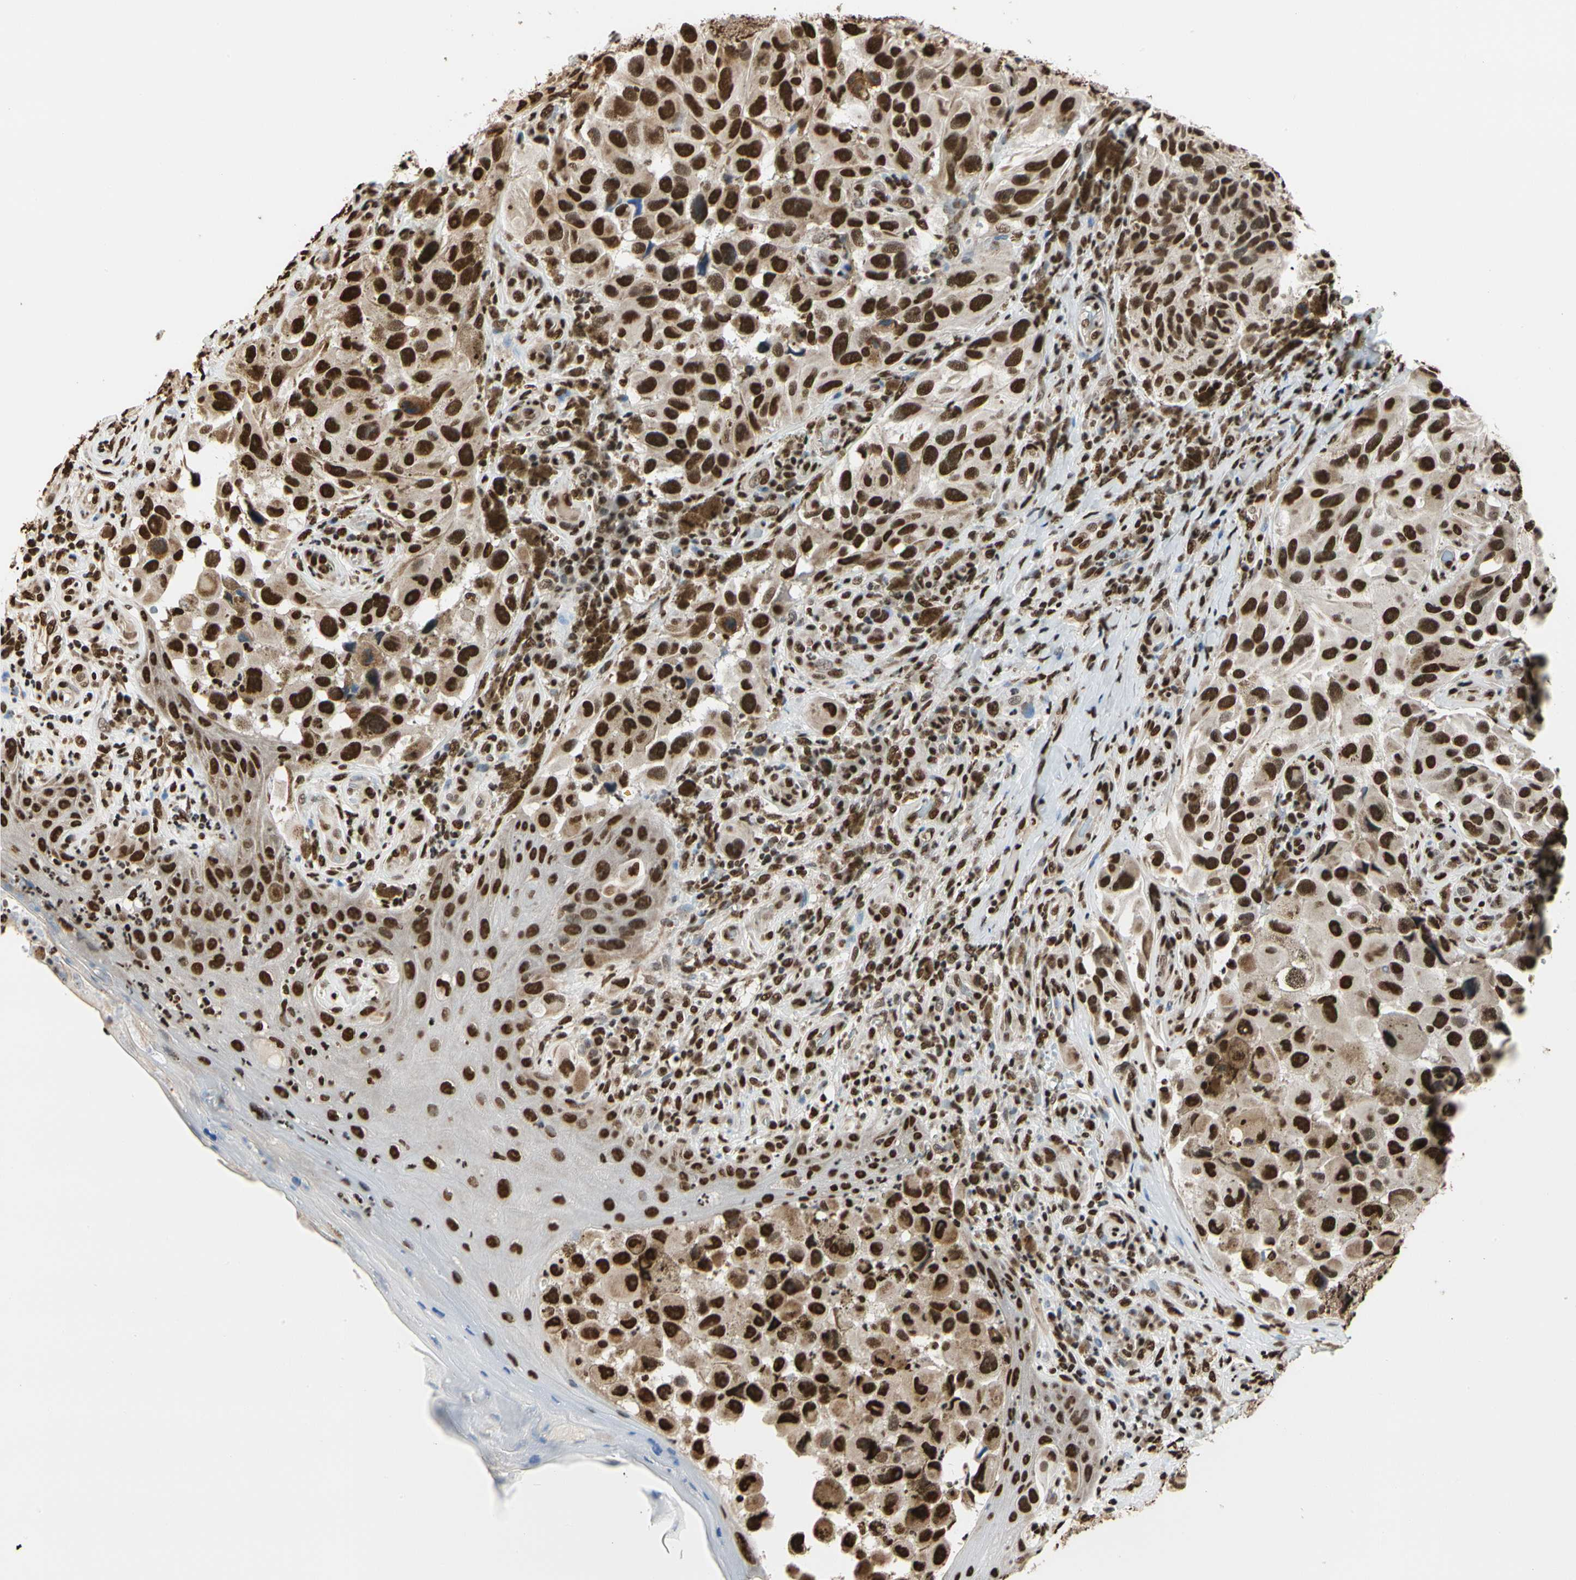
{"staining": {"intensity": "strong", "quantity": ">75%", "location": "nuclear"}, "tissue": "melanoma", "cell_type": "Tumor cells", "image_type": "cancer", "snomed": [{"axis": "morphology", "description": "Malignant melanoma, NOS"}, {"axis": "topography", "description": "Skin"}], "caption": "A micrograph showing strong nuclear staining in approximately >75% of tumor cells in melanoma, as visualized by brown immunohistochemical staining.", "gene": "HNRNPK", "patient": {"sex": "female", "age": 73}}